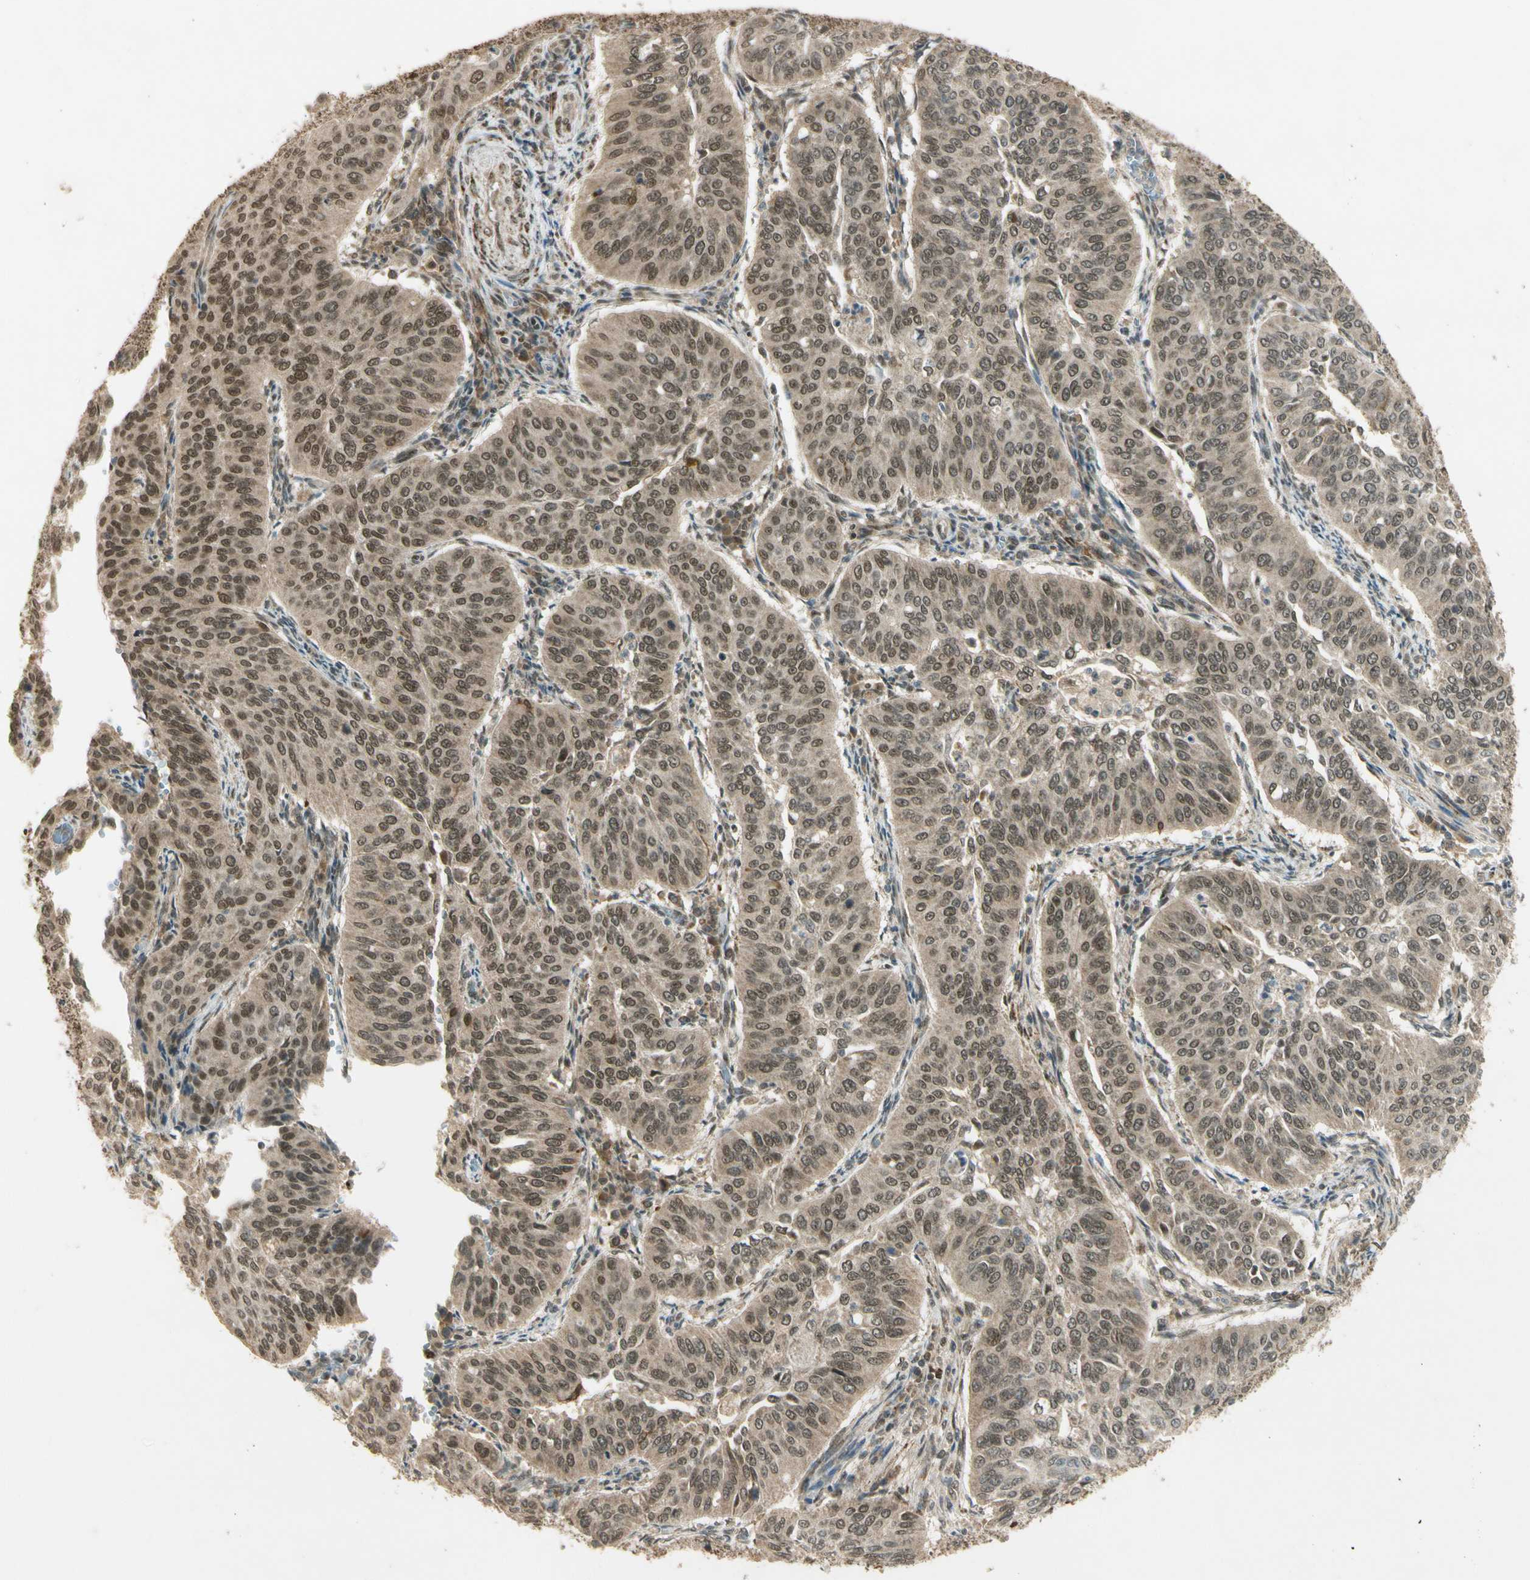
{"staining": {"intensity": "weak", "quantity": ">75%", "location": "cytoplasmic/membranous,nuclear"}, "tissue": "cervical cancer", "cell_type": "Tumor cells", "image_type": "cancer", "snomed": [{"axis": "morphology", "description": "Normal tissue, NOS"}, {"axis": "morphology", "description": "Squamous cell carcinoma, NOS"}, {"axis": "topography", "description": "Cervix"}], "caption": "Weak cytoplasmic/membranous and nuclear positivity is appreciated in approximately >75% of tumor cells in cervical squamous cell carcinoma.", "gene": "ZNF135", "patient": {"sex": "female", "age": 39}}